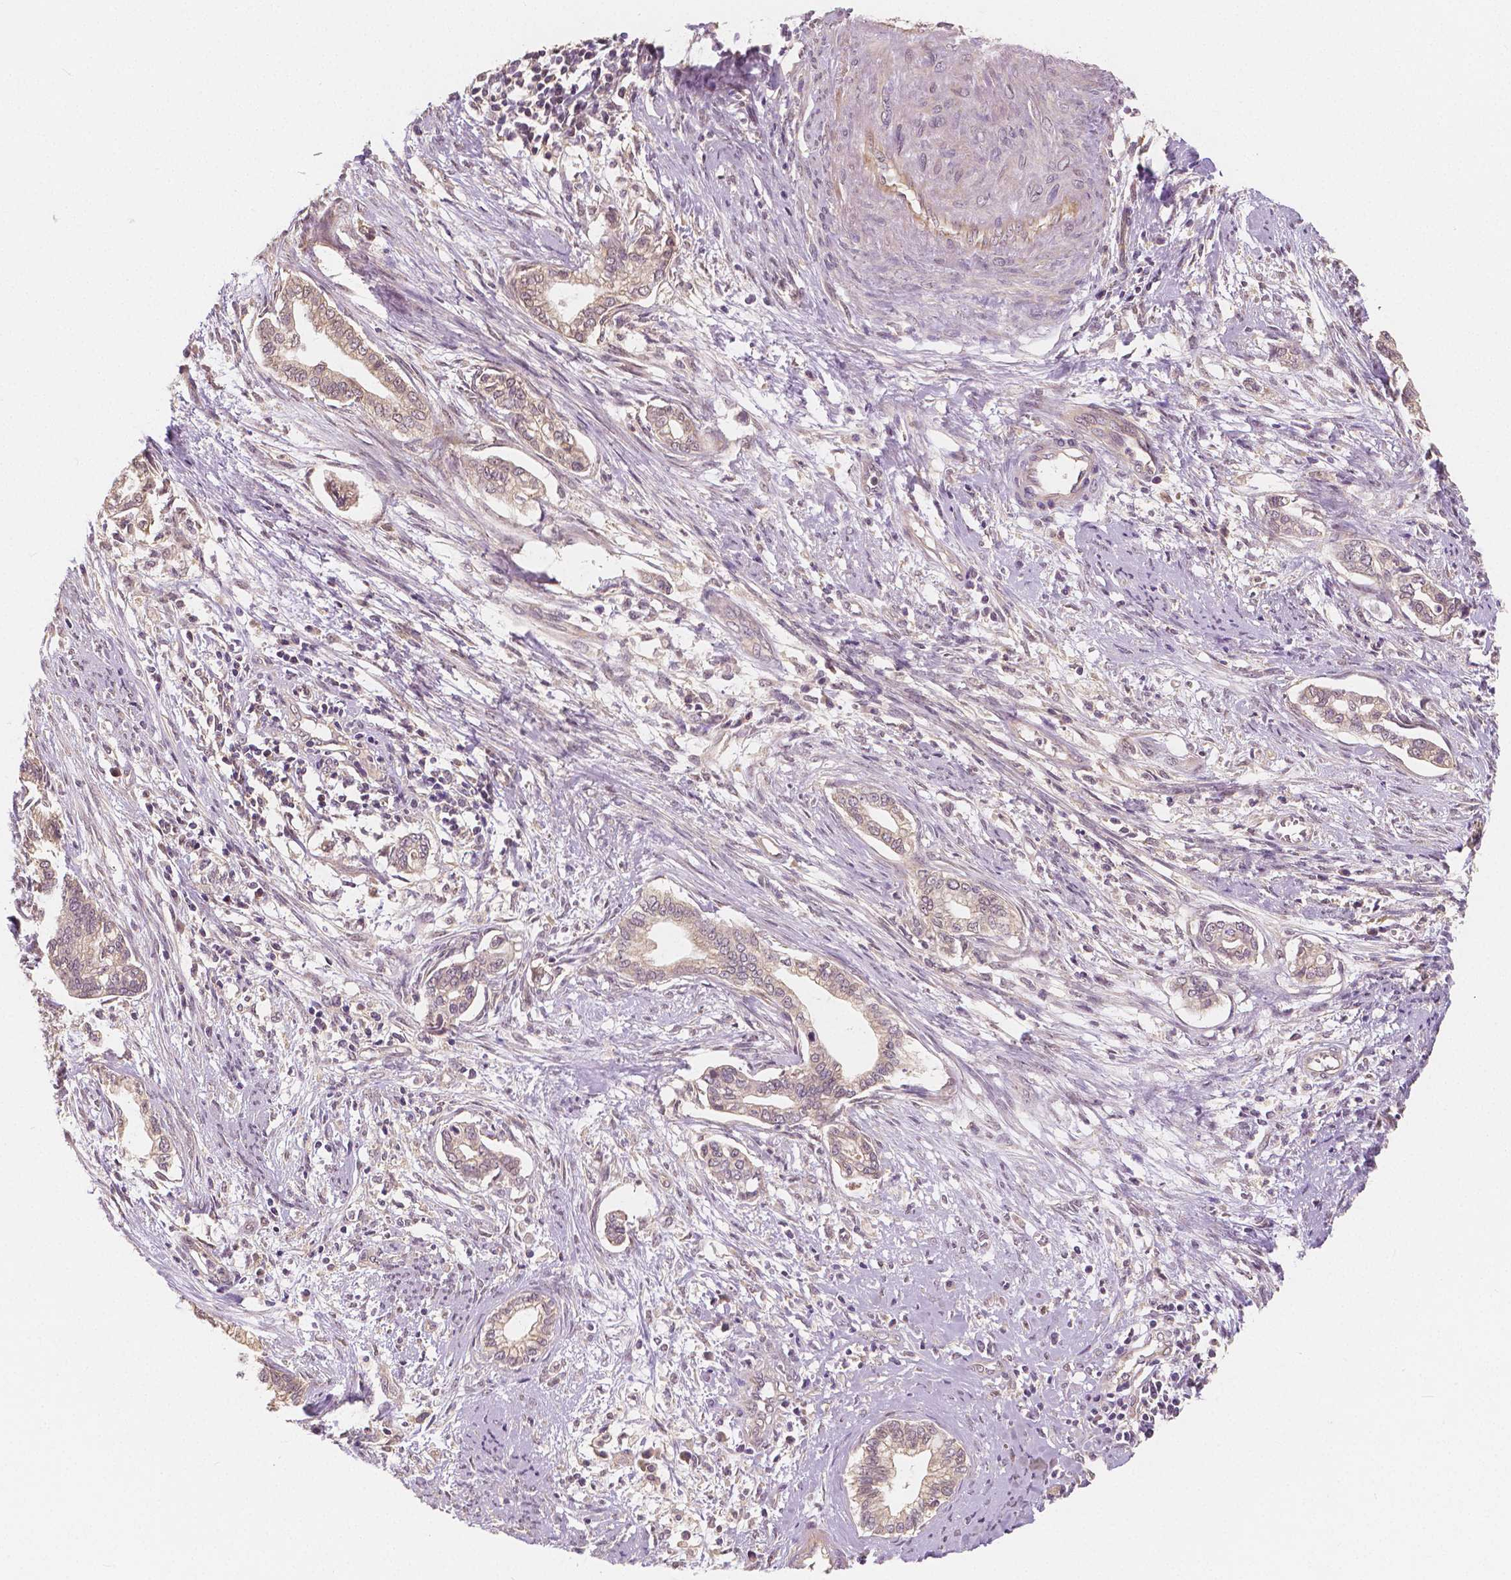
{"staining": {"intensity": "weak", "quantity": "25%-75%", "location": "cytoplasmic/membranous"}, "tissue": "cervical cancer", "cell_type": "Tumor cells", "image_type": "cancer", "snomed": [{"axis": "morphology", "description": "Adenocarcinoma, NOS"}, {"axis": "topography", "description": "Cervix"}], "caption": "Immunohistochemistry of human cervical adenocarcinoma displays low levels of weak cytoplasmic/membranous positivity in about 25%-75% of tumor cells.", "gene": "SNX12", "patient": {"sex": "female", "age": 62}}